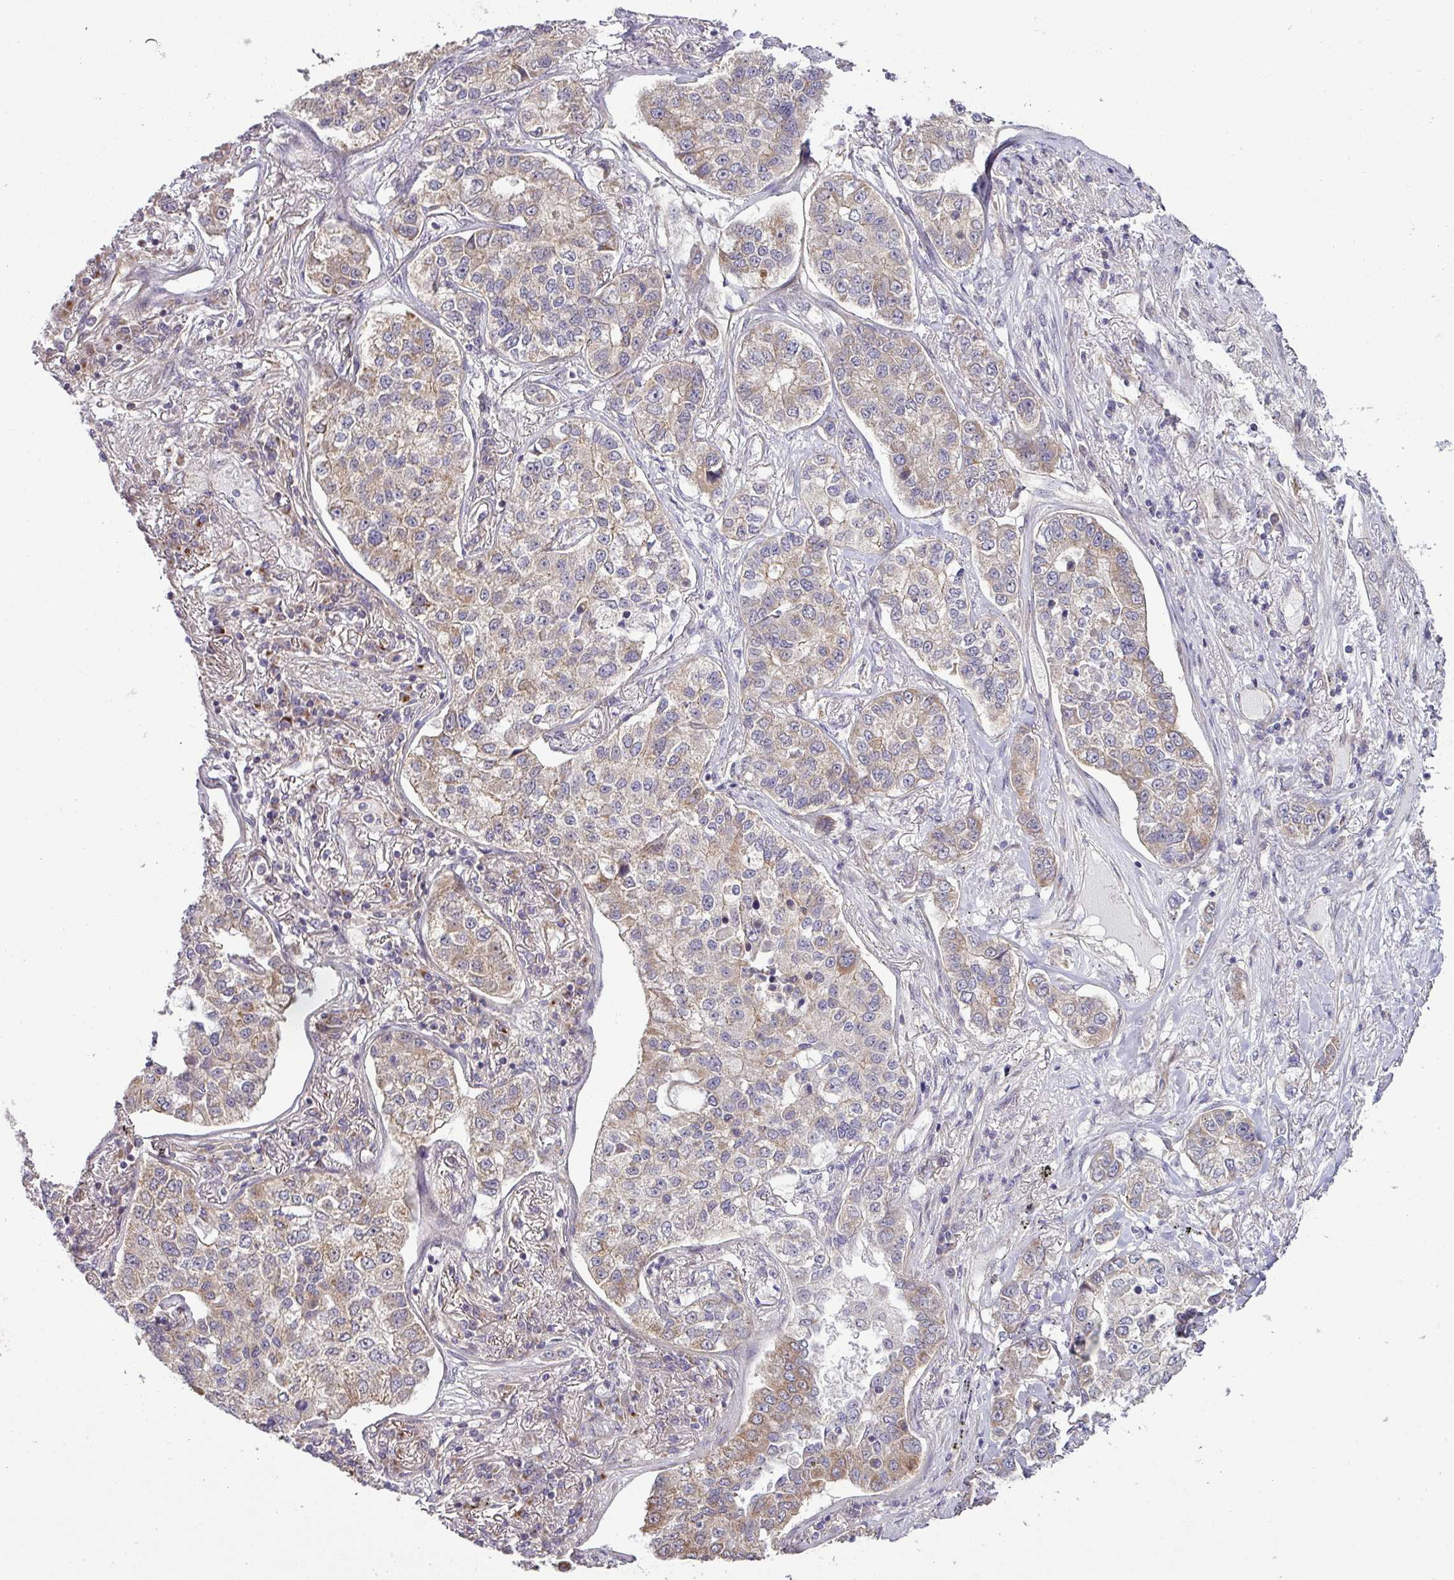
{"staining": {"intensity": "moderate", "quantity": "25%-75%", "location": "cytoplasmic/membranous"}, "tissue": "lung cancer", "cell_type": "Tumor cells", "image_type": "cancer", "snomed": [{"axis": "morphology", "description": "Adenocarcinoma, NOS"}, {"axis": "topography", "description": "Lung"}], "caption": "IHC (DAB (3,3'-diaminobenzidine)) staining of lung cancer shows moderate cytoplasmic/membranous protein positivity in about 25%-75% of tumor cells.", "gene": "TIMMDC1", "patient": {"sex": "male", "age": 49}}